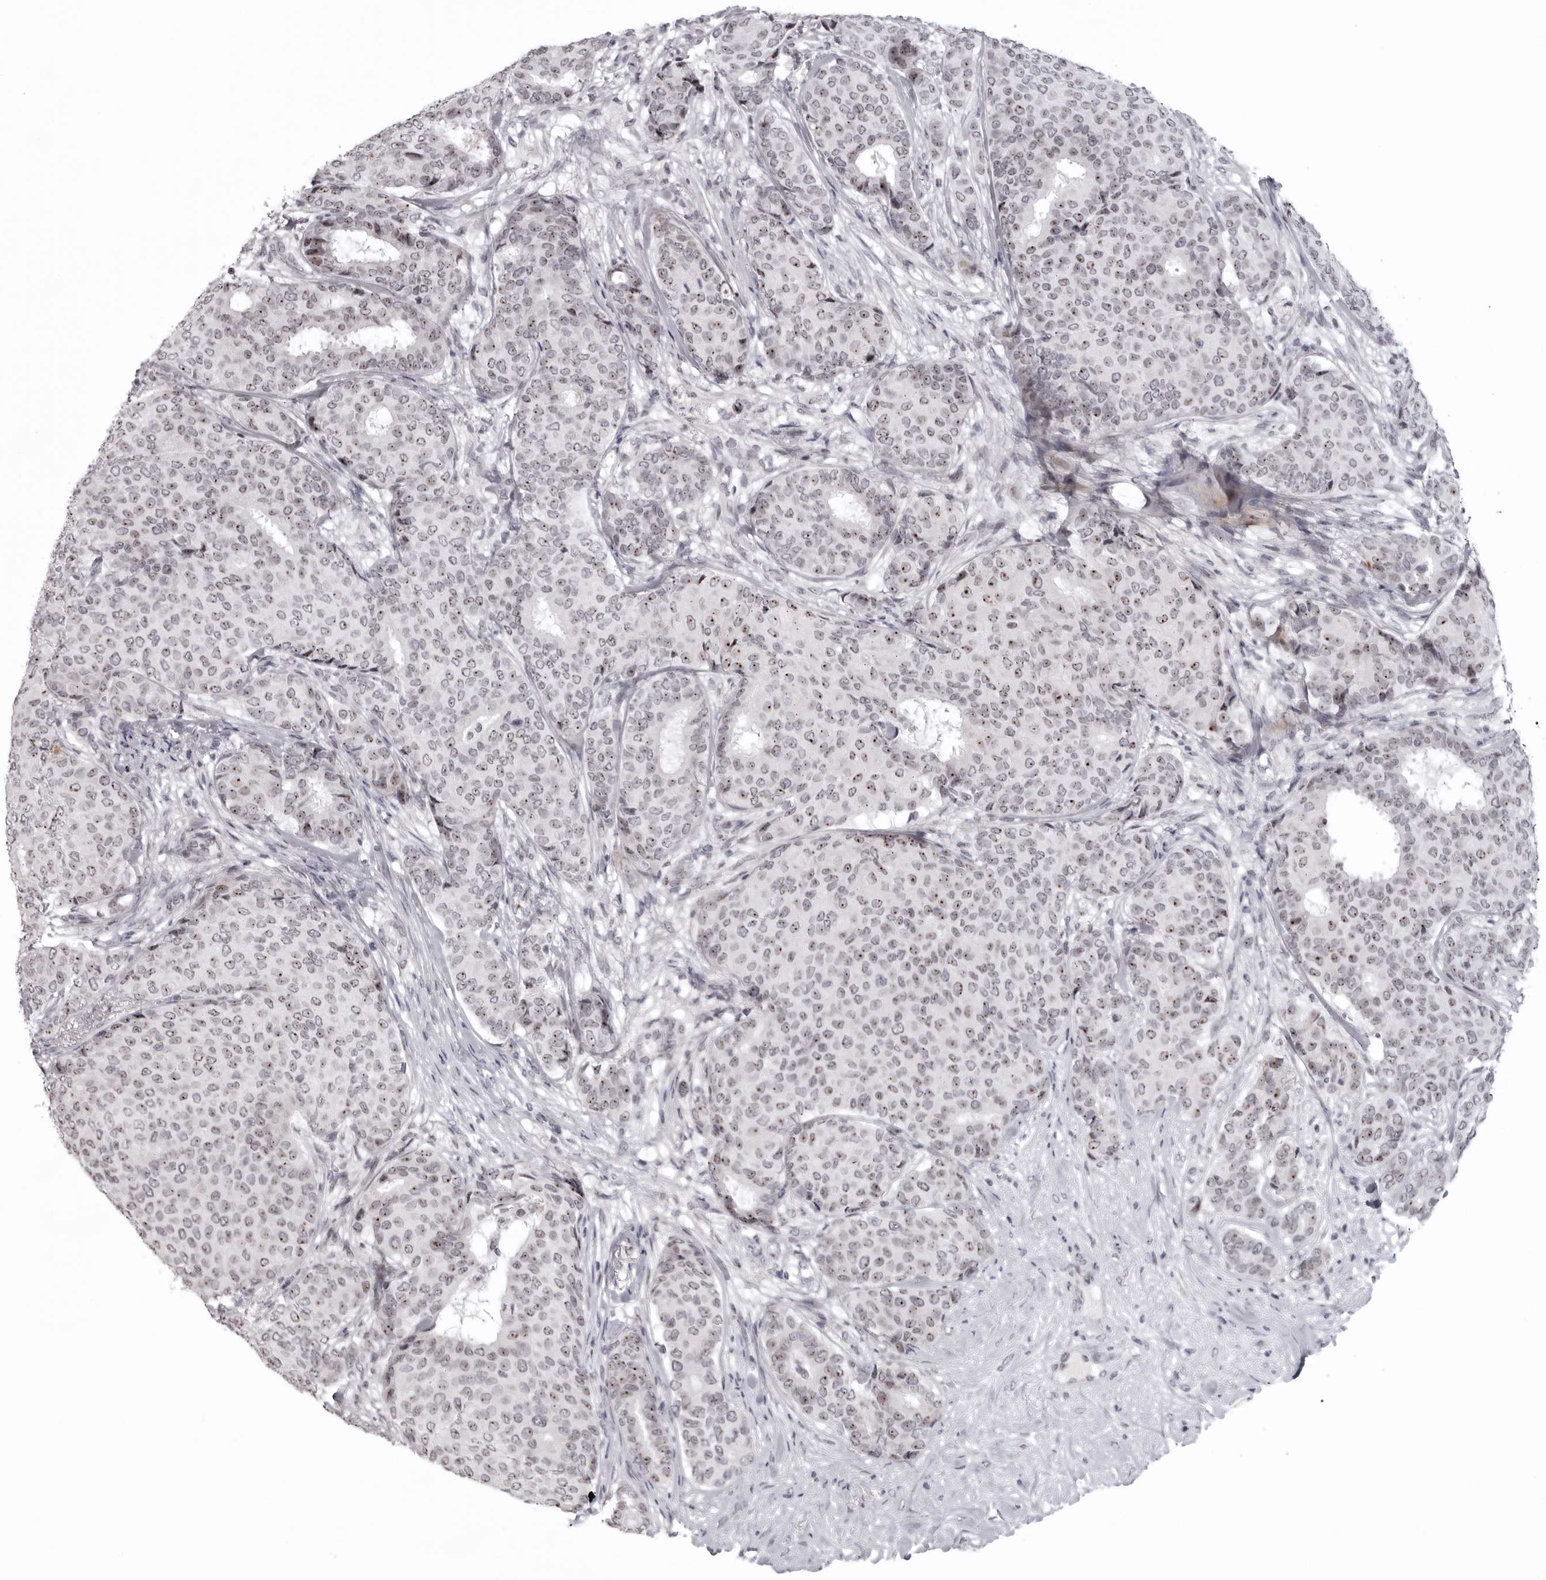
{"staining": {"intensity": "moderate", "quantity": ">75%", "location": "nuclear"}, "tissue": "breast cancer", "cell_type": "Tumor cells", "image_type": "cancer", "snomed": [{"axis": "morphology", "description": "Duct carcinoma"}, {"axis": "topography", "description": "Breast"}], "caption": "DAB (3,3'-diaminobenzidine) immunohistochemical staining of intraductal carcinoma (breast) displays moderate nuclear protein positivity in approximately >75% of tumor cells.", "gene": "HELZ", "patient": {"sex": "female", "age": 75}}